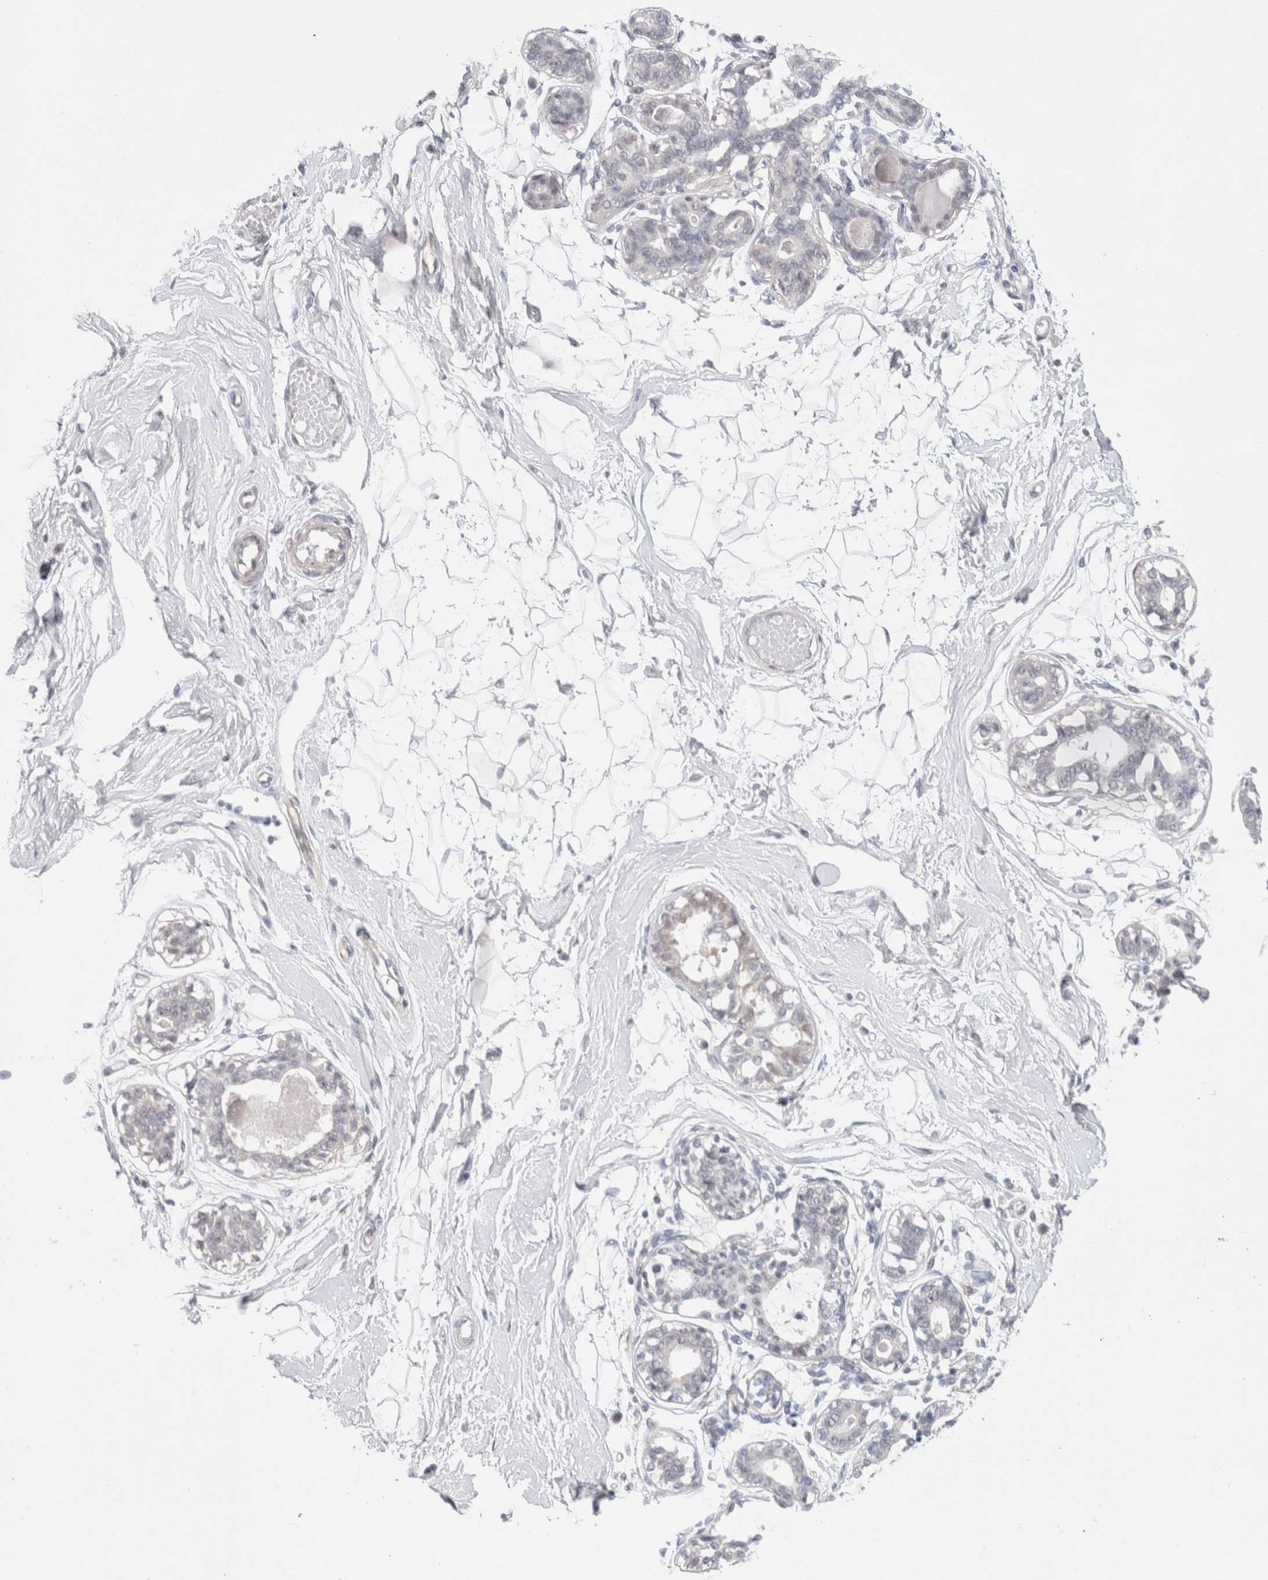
{"staining": {"intensity": "negative", "quantity": "none", "location": "none"}, "tissue": "breast", "cell_type": "Adipocytes", "image_type": "normal", "snomed": [{"axis": "morphology", "description": "Normal tissue, NOS"}, {"axis": "topography", "description": "Breast"}], "caption": "The micrograph reveals no significant staining in adipocytes of breast.", "gene": "BICD2", "patient": {"sex": "female", "age": 45}}